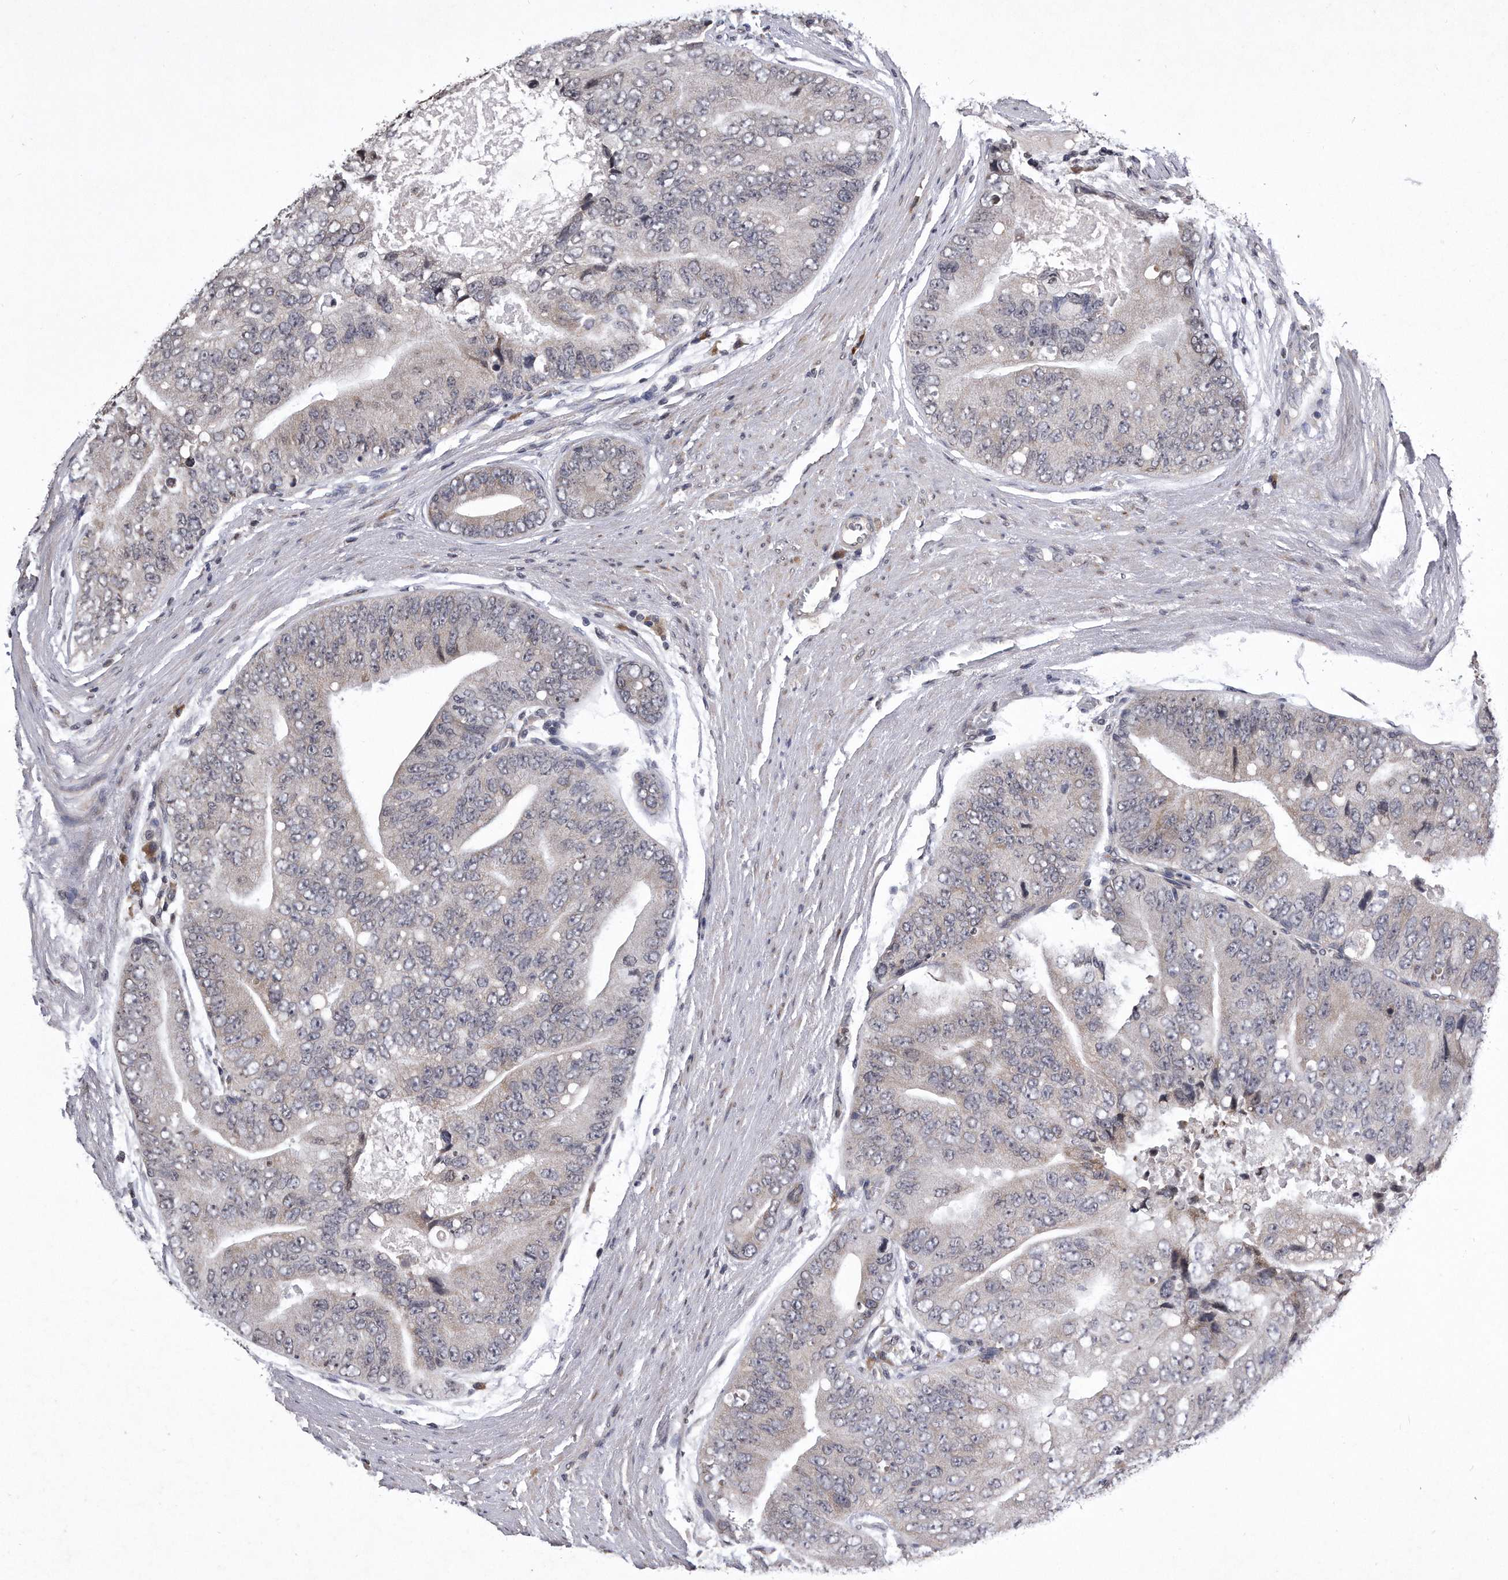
{"staining": {"intensity": "weak", "quantity": "<25%", "location": "cytoplasmic/membranous"}, "tissue": "prostate cancer", "cell_type": "Tumor cells", "image_type": "cancer", "snomed": [{"axis": "morphology", "description": "Adenocarcinoma, High grade"}, {"axis": "topography", "description": "Prostate"}], "caption": "Immunohistochemical staining of human adenocarcinoma (high-grade) (prostate) reveals no significant positivity in tumor cells.", "gene": "DAB1", "patient": {"sex": "male", "age": 70}}